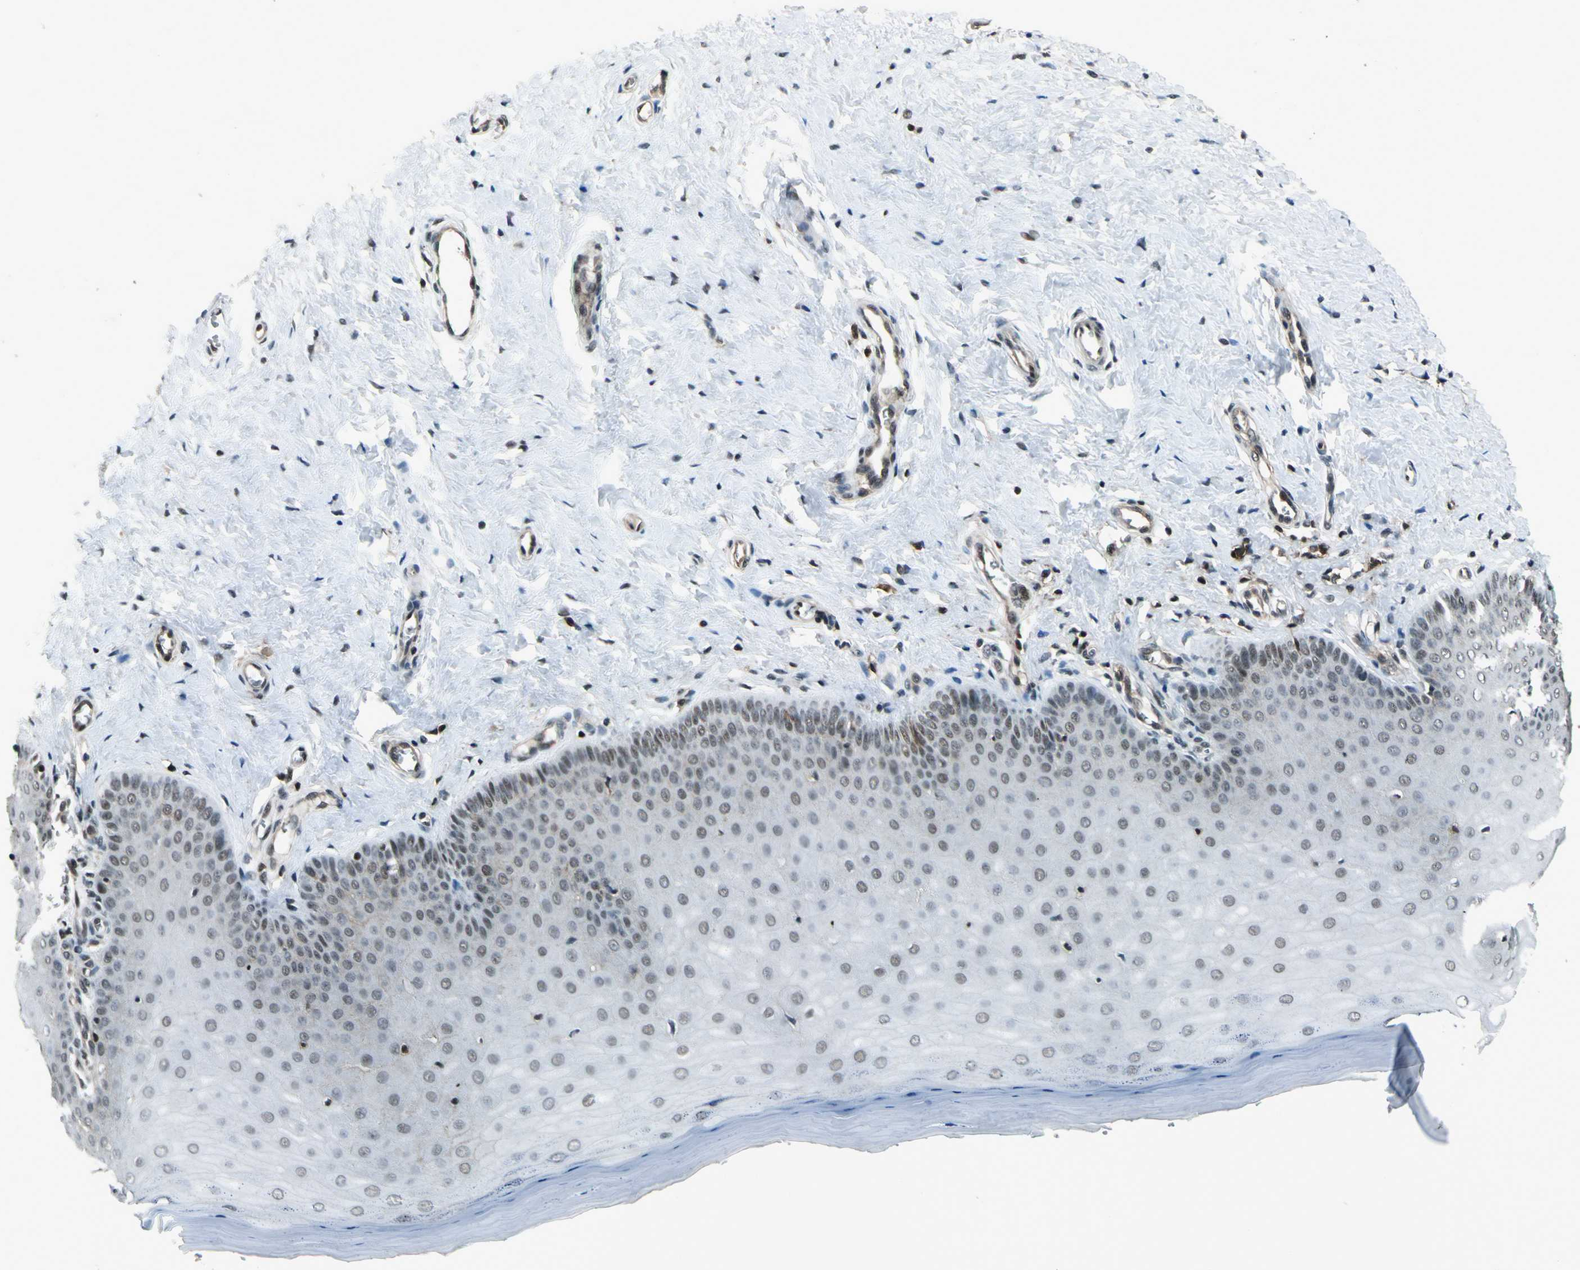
{"staining": {"intensity": "negative", "quantity": "none", "location": "none"}, "tissue": "cervix", "cell_type": "Glandular cells", "image_type": "normal", "snomed": [{"axis": "morphology", "description": "Normal tissue, NOS"}, {"axis": "topography", "description": "Cervix"}], "caption": "Immunohistochemical staining of unremarkable cervix shows no significant staining in glandular cells.", "gene": "NR2C2", "patient": {"sex": "female", "age": 55}}